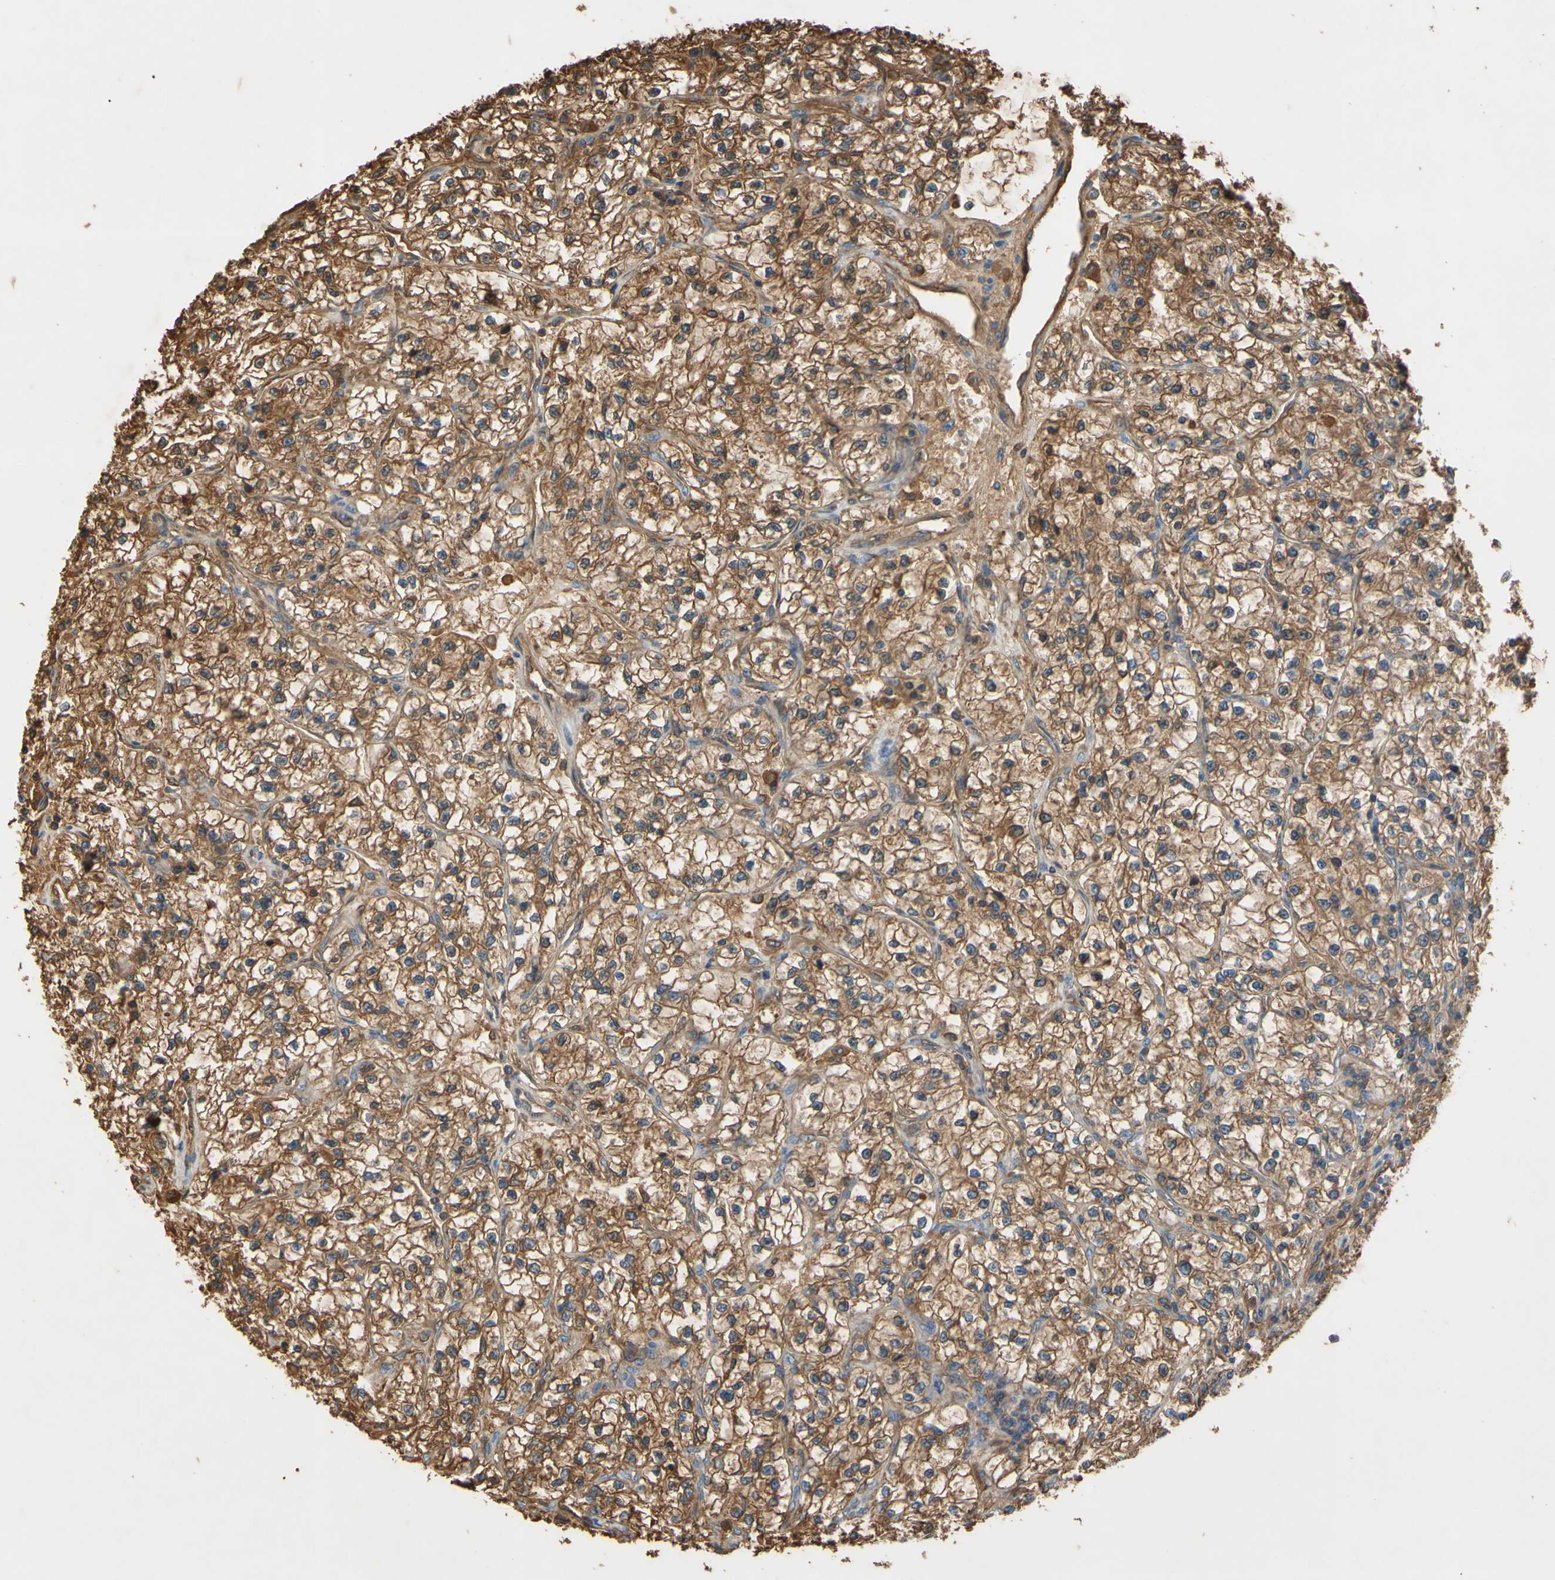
{"staining": {"intensity": "moderate", "quantity": ">75%", "location": "cytoplasmic/membranous"}, "tissue": "renal cancer", "cell_type": "Tumor cells", "image_type": "cancer", "snomed": [{"axis": "morphology", "description": "Adenocarcinoma, NOS"}, {"axis": "topography", "description": "Kidney"}], "caption": "The photomicrograph shows staining of renal cancer (adenocarcinoma), revealing moderate cytoplasmic/membranous protein expression (brown color) within tumor cells.", "gene": "TIMP2", "patient": {"sex": "female", "age": 57}}